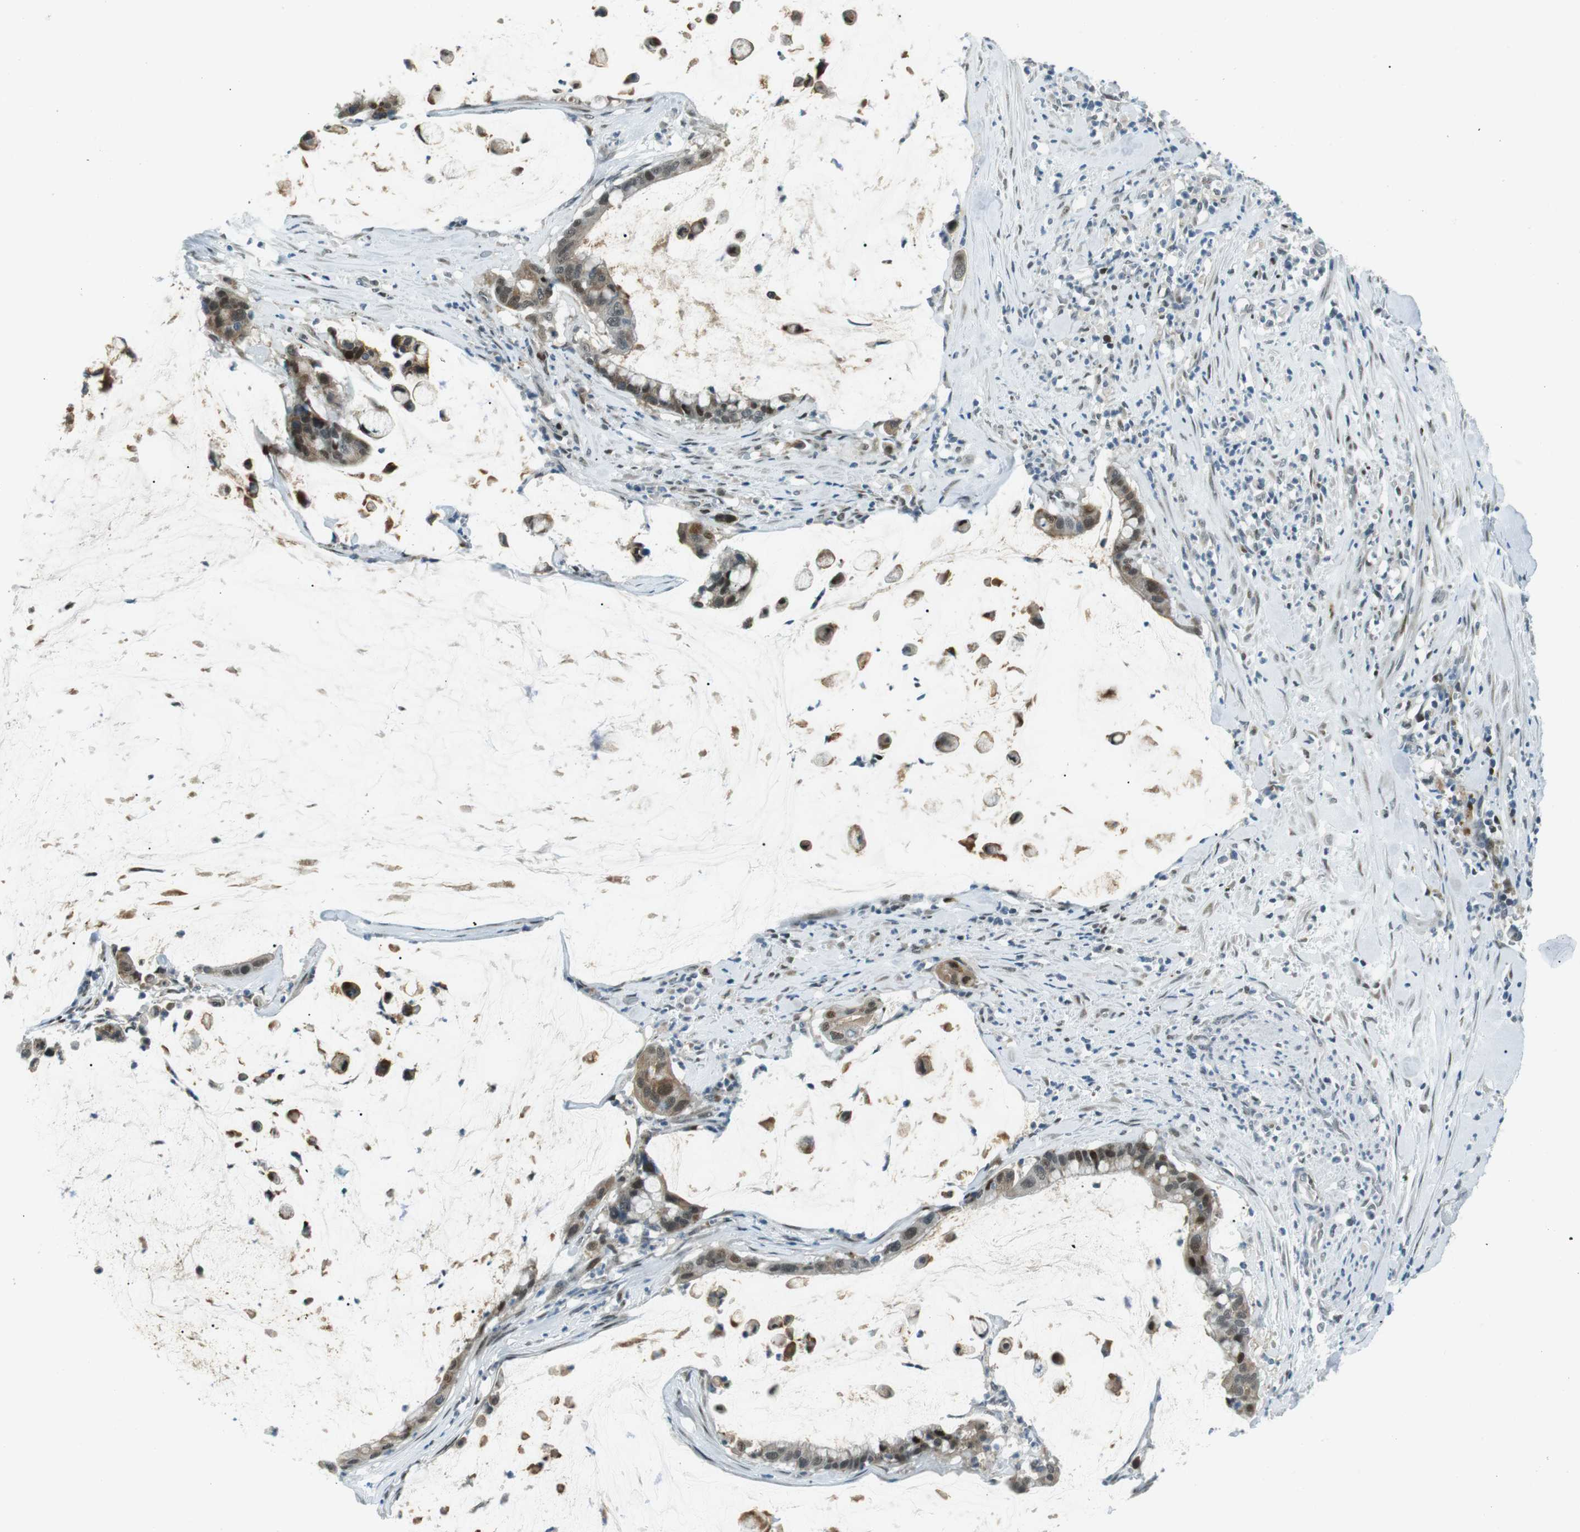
{"staining": {"intensity": "moderate", "quantity": "25%-75%", "location": "cytoplasmic/membranous,nuclear"}, "tissue": "pancreatic cancer", "cell_type": "Tumor cells", "image_type": "cancer", "snomed": [{"axis": "morphology", "description": "Adenocarcinoma, NOS"}, {"axis": "topography", "description": "Pancreas"}], "caption": "The histopathology image exhibits a brown stain indicating the presence of a protein in the cytoplasmic/membranous and nuclear of tumor cells in pancreatic adenocarcinoma.", "gene": "PJA1", "patient": {"sex": "male", "age": 41}}